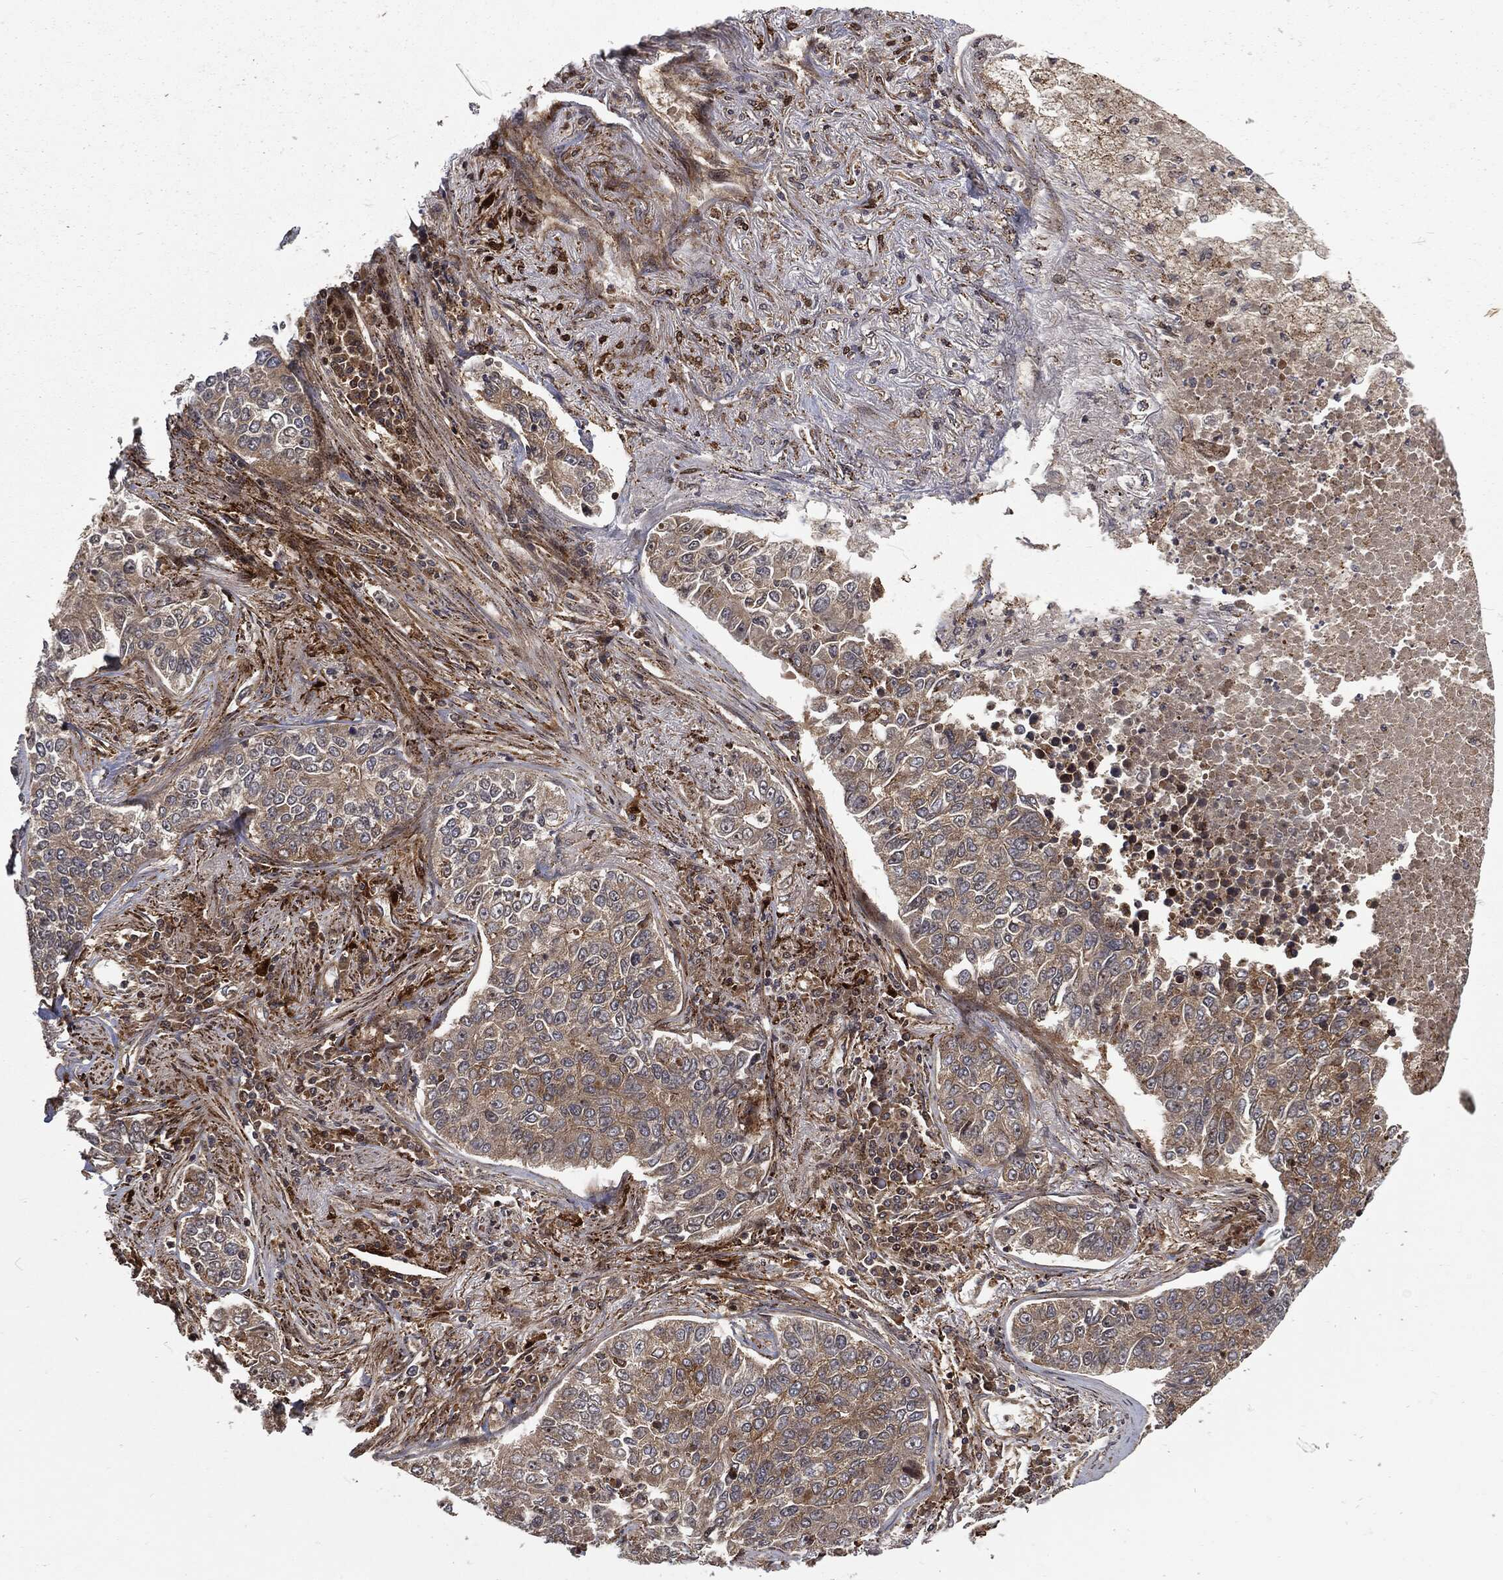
{"staining": {"intensity": "weak", "quantity": "25%-75%", "location": "cytoplasmic/membranous"}, "tissue": "lung cancer", "cell_type": "Tumor cells", "image_type": "cancer", "snomed": [{"axis": "morphology", "description": "Adenocarcinoma, NOS"}, {"axis": "topography", "description": "Lung"}], "caption": "Weak cytoplasmic/membranous protein positivity is present in approximately 25%-75% of tumor cells in adenocarcinoma (lung).", "gene": "RFTN1", "patient": {"sex": "male", "age": 49}}